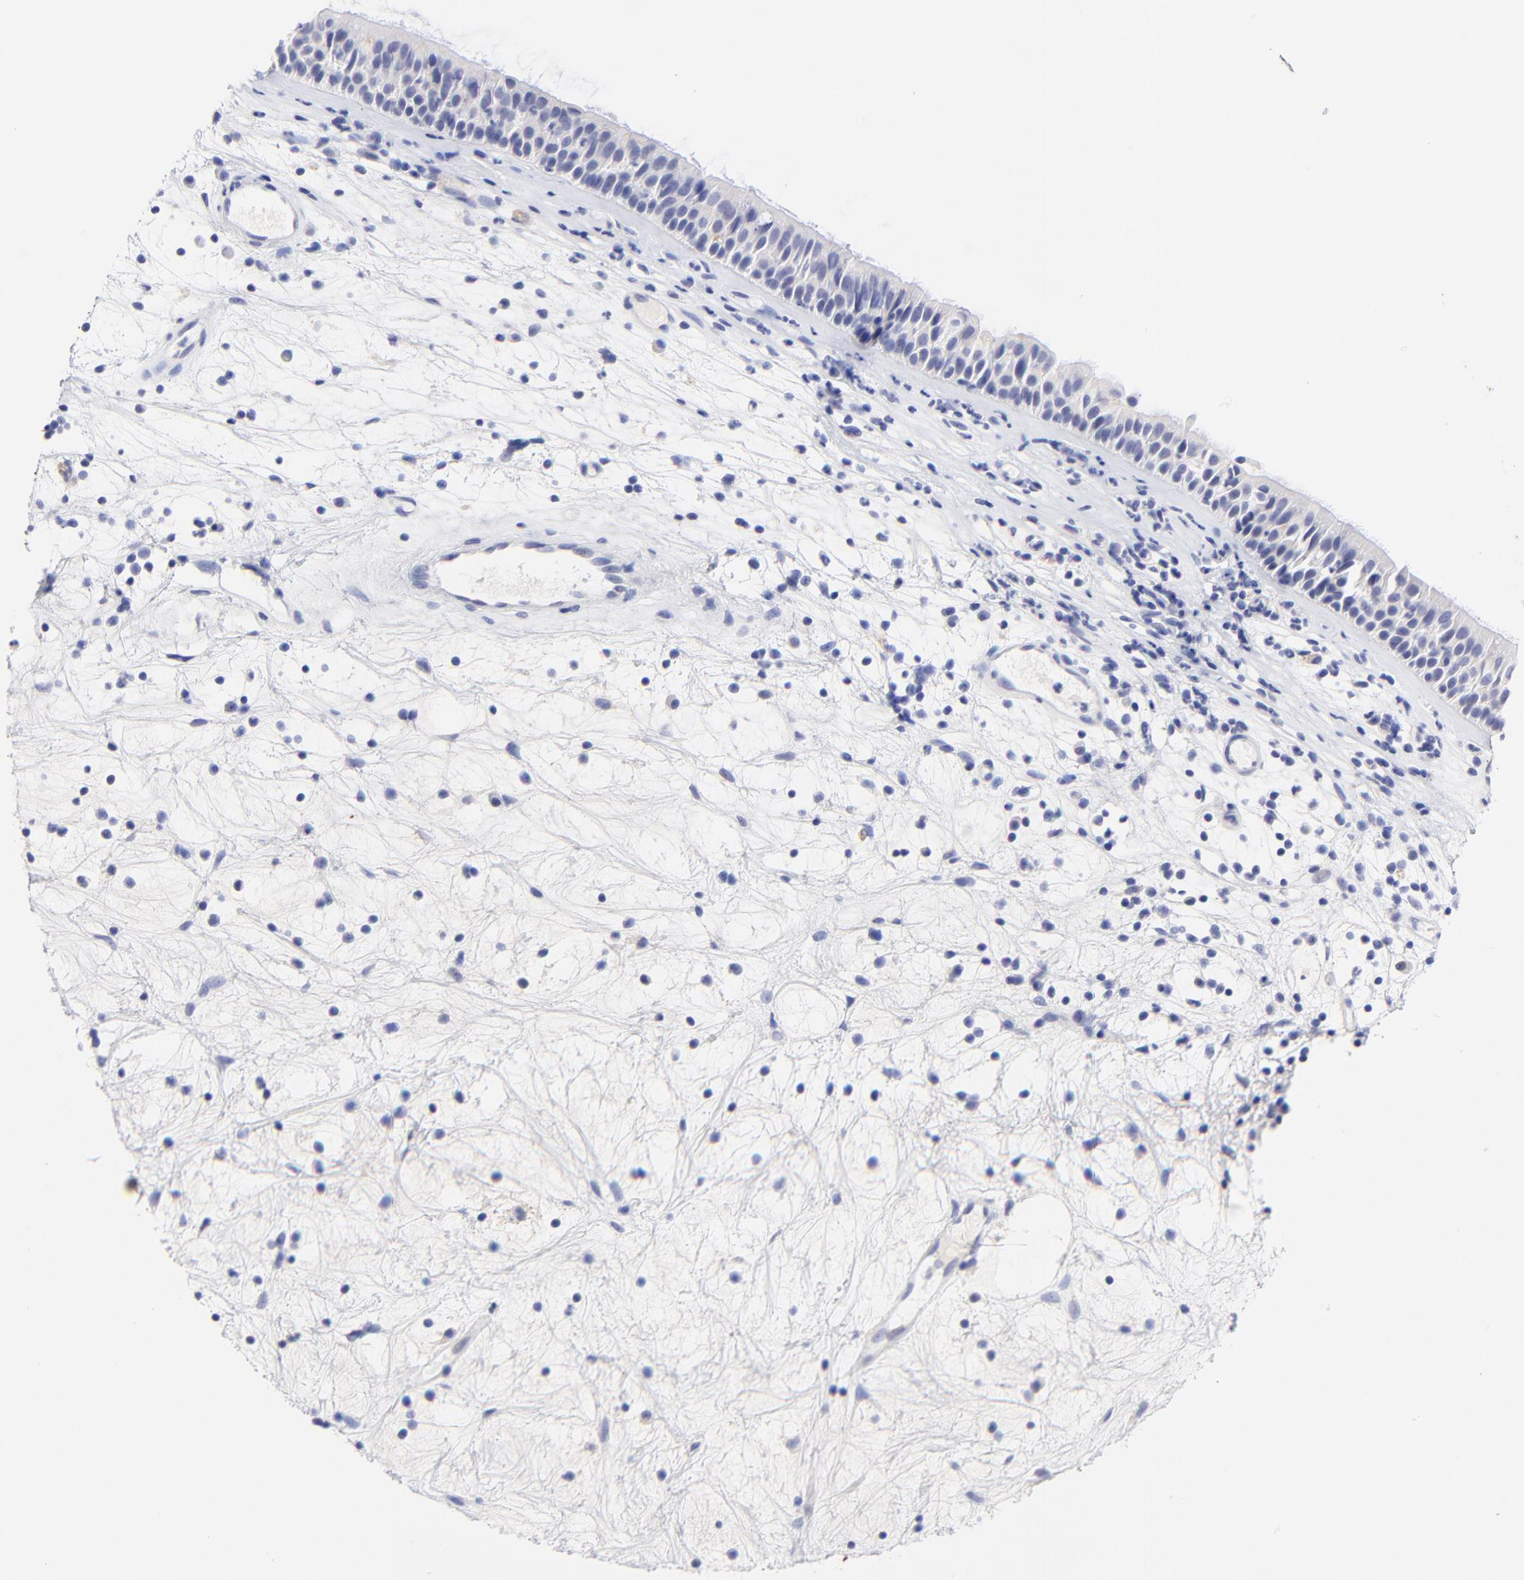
{"staining": {"intensity": "moderate", "quantity": "<25%", "location": "cytoplasmic/membranous"}, "tissue": "nasopharynx", "cell_type": "Respiratory epithelial cells", "image_type": "normal", "snomed": [{"axis": "morphology", "description": "Normal tissue, NOS"}, {"axis": "topography", "description": "Nasopharynx"}], "caption": "An image showing moderate cytoplasmic/membranous staining in approximately <25% of respiratory epithelial cells in benign nasopharynx, as visualized by brown immunohistochemical staining.", "gene": "RAB3A", "patient": {"sex": "female", "age": 78}}